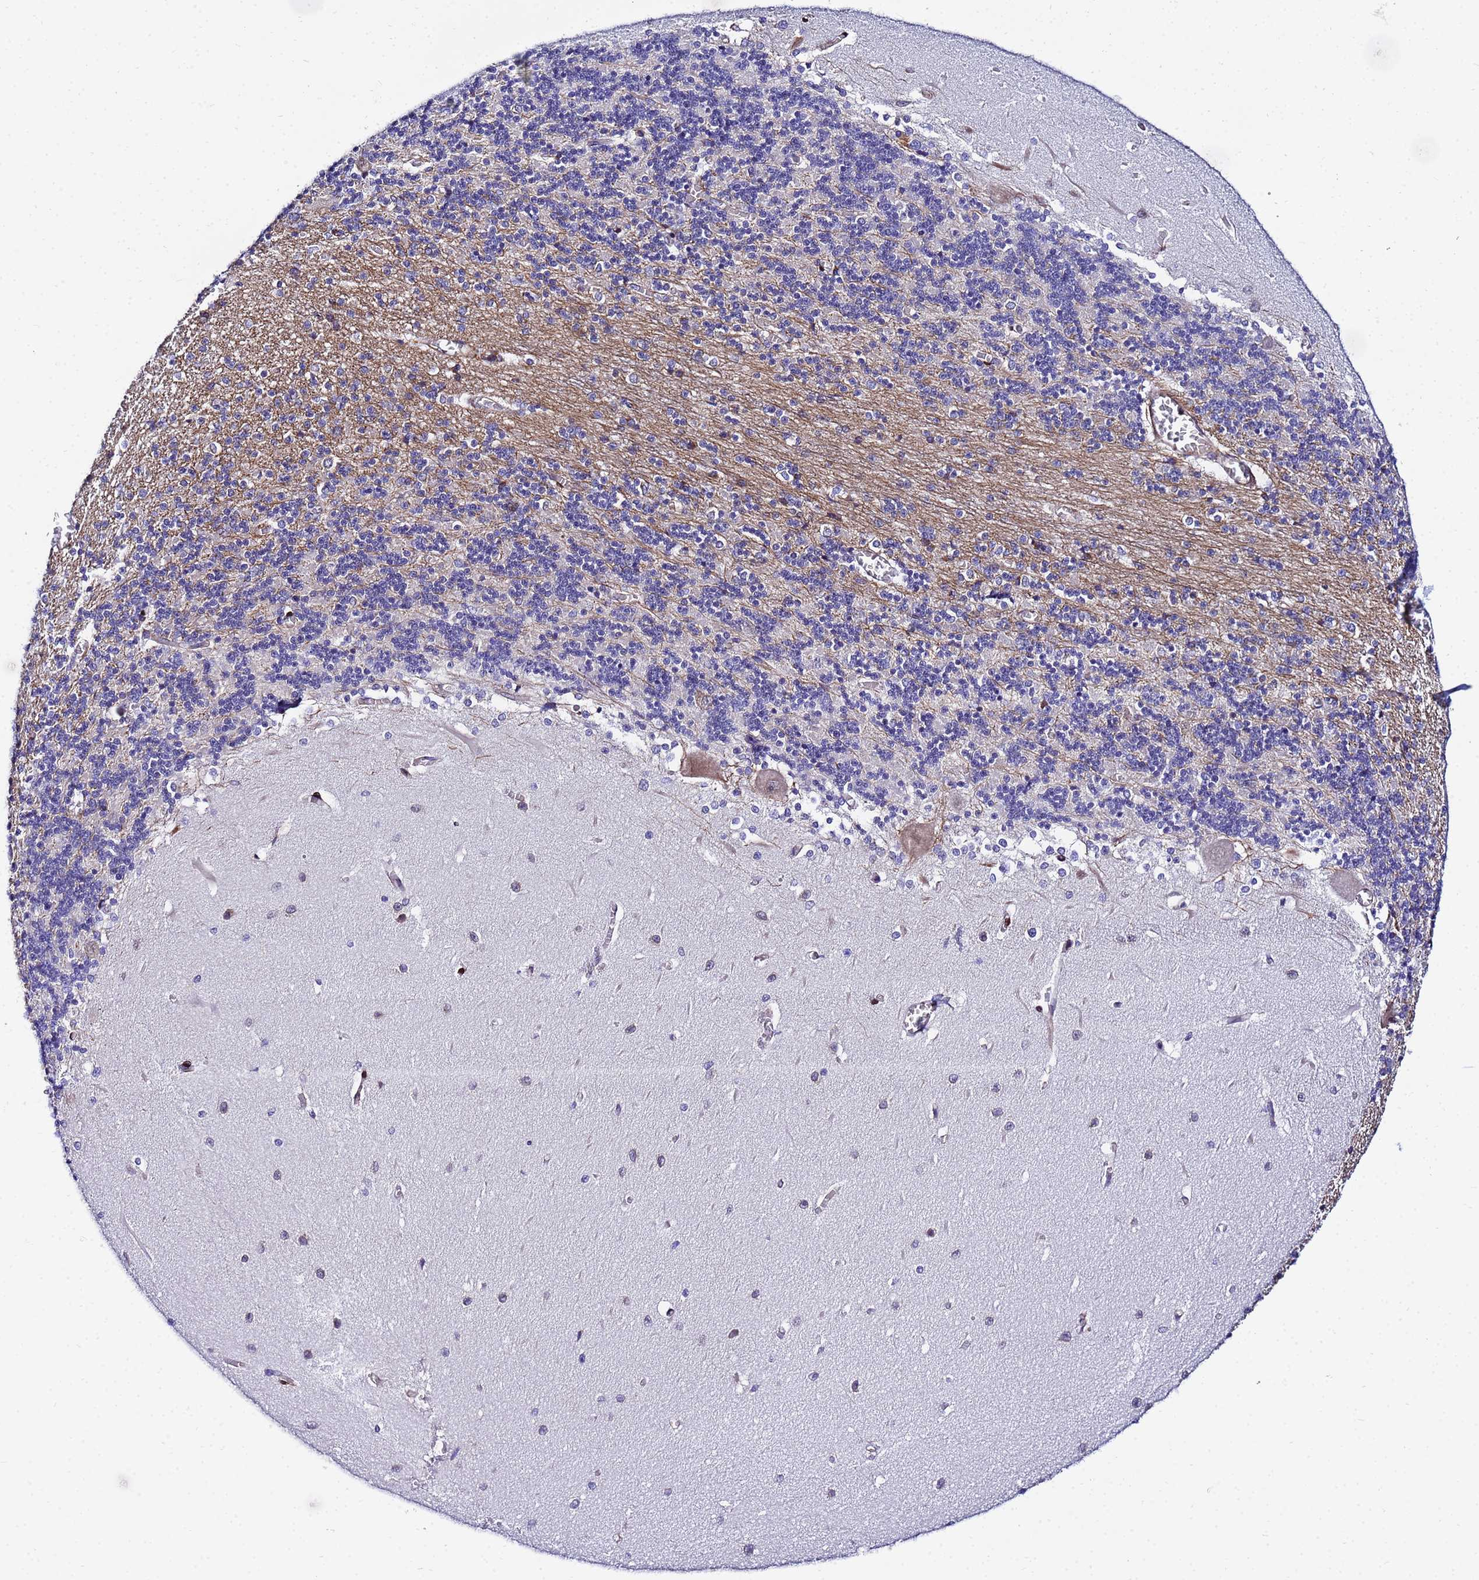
{"staining": {"intensity": "negative", "quantity": "none", "location": "none"}, "tissue": "cerebellum", "cell_type": "Cells in granular layer", "image_type": "normal", "snomed": [{"axis": "morphology", "description": "Normal tissue, NOS"}, {"axis": "topography", "description": "Cerebellum"}], "caption": "IHC micrograph of normal human cerebellum stained for a protein (brown), which demonstrates no positivity in cells in granular layer. (DAB immunohistochemistry (IHC), high magnification).", "gene": "POM121C", "patient": {"sex": "male", "age": 37}}